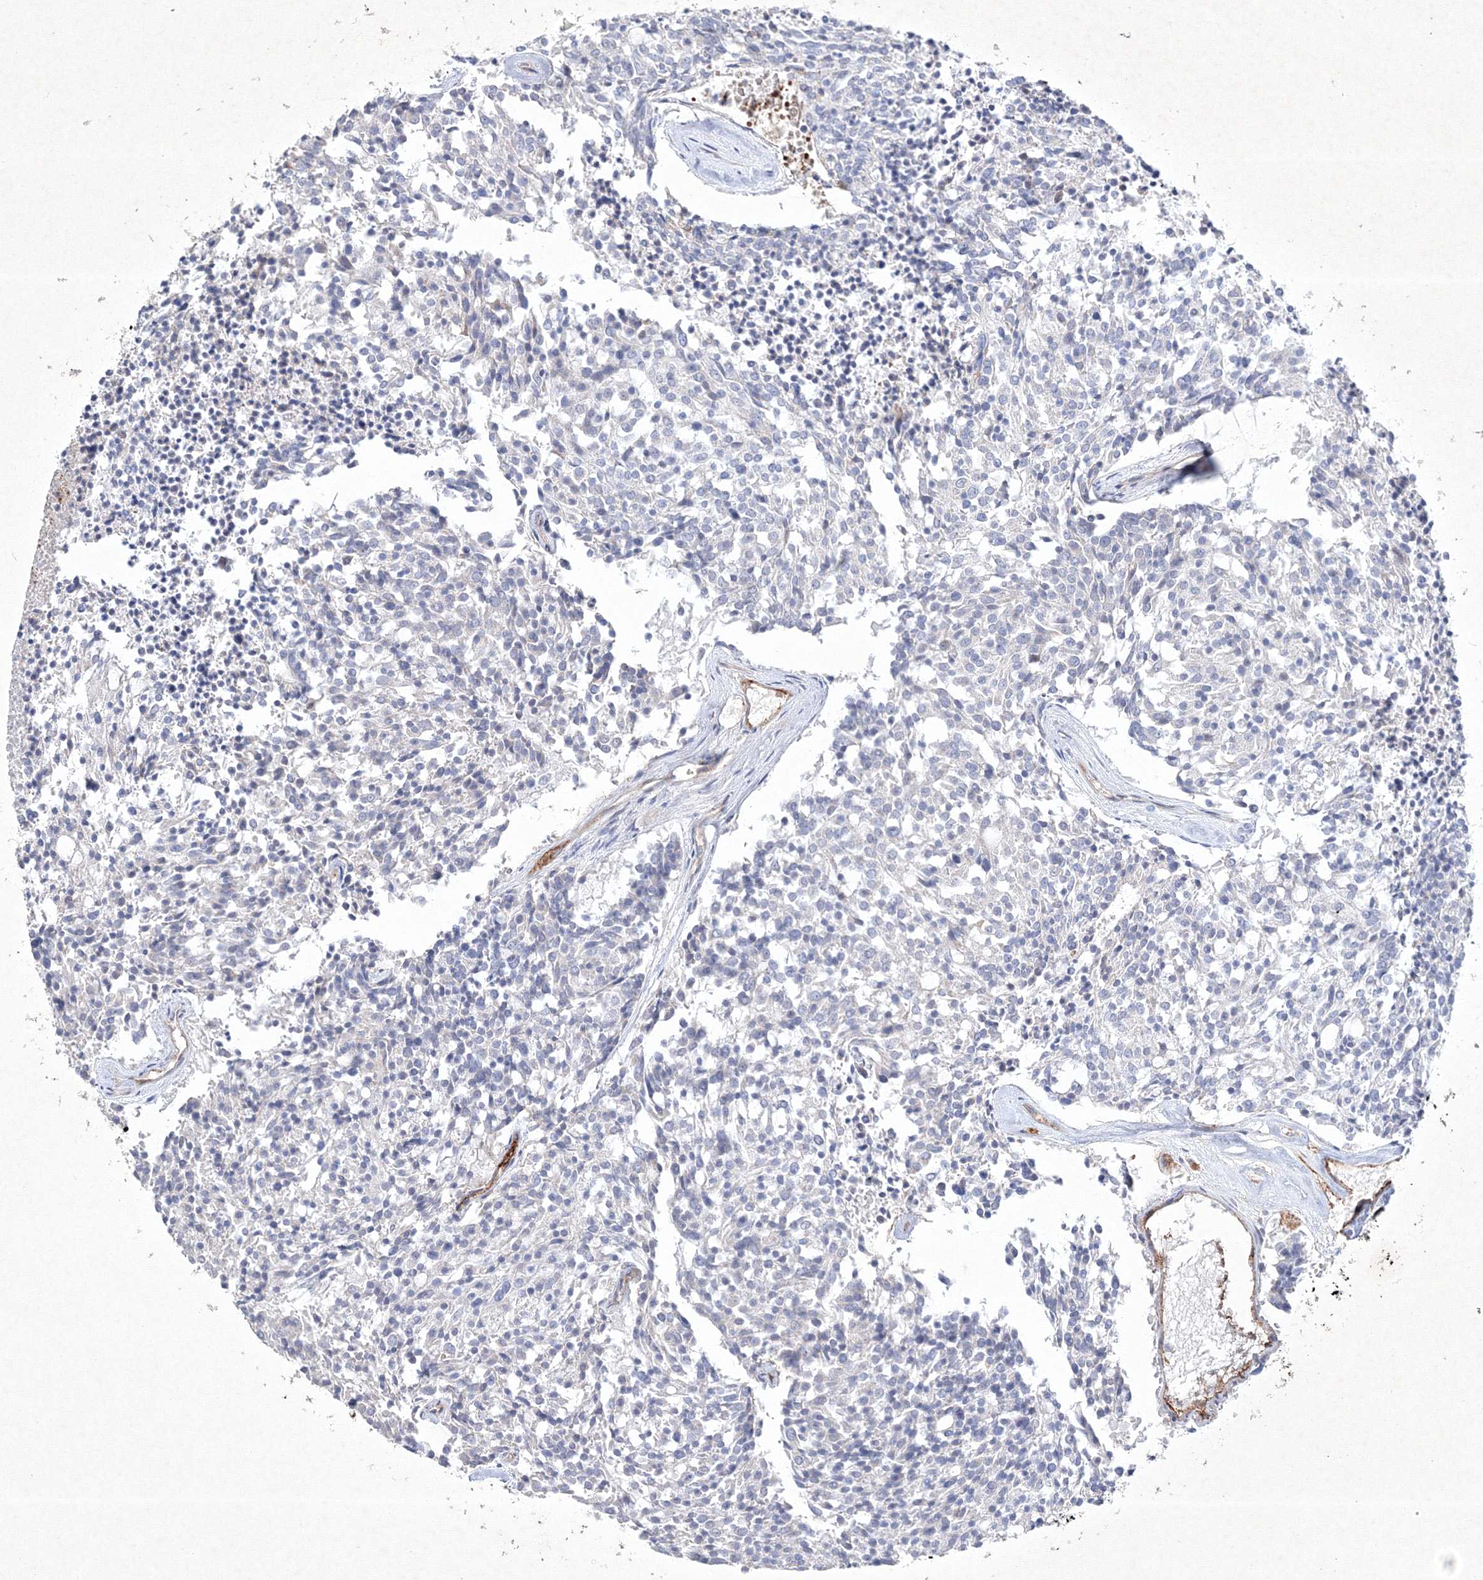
{"staining": {"intensity": "negative", "quantity": "none", "location": "none"}, "tissue": "carcinoid", "cell_type": "Tumor cells", "image_type": "cancer", "snomed": [{"axis": "morphology", "description": "Carcinoid, malignant, NOS"}, {"axis": "topography", "description": "Pancreas"}], "caption": "The histopathology image demonstrates no staining of tumor cells in carcinoid. (DAB IHC, high magnification).", "gene": "CXXC4", "patient": {"sex": "female", "age": 54}}